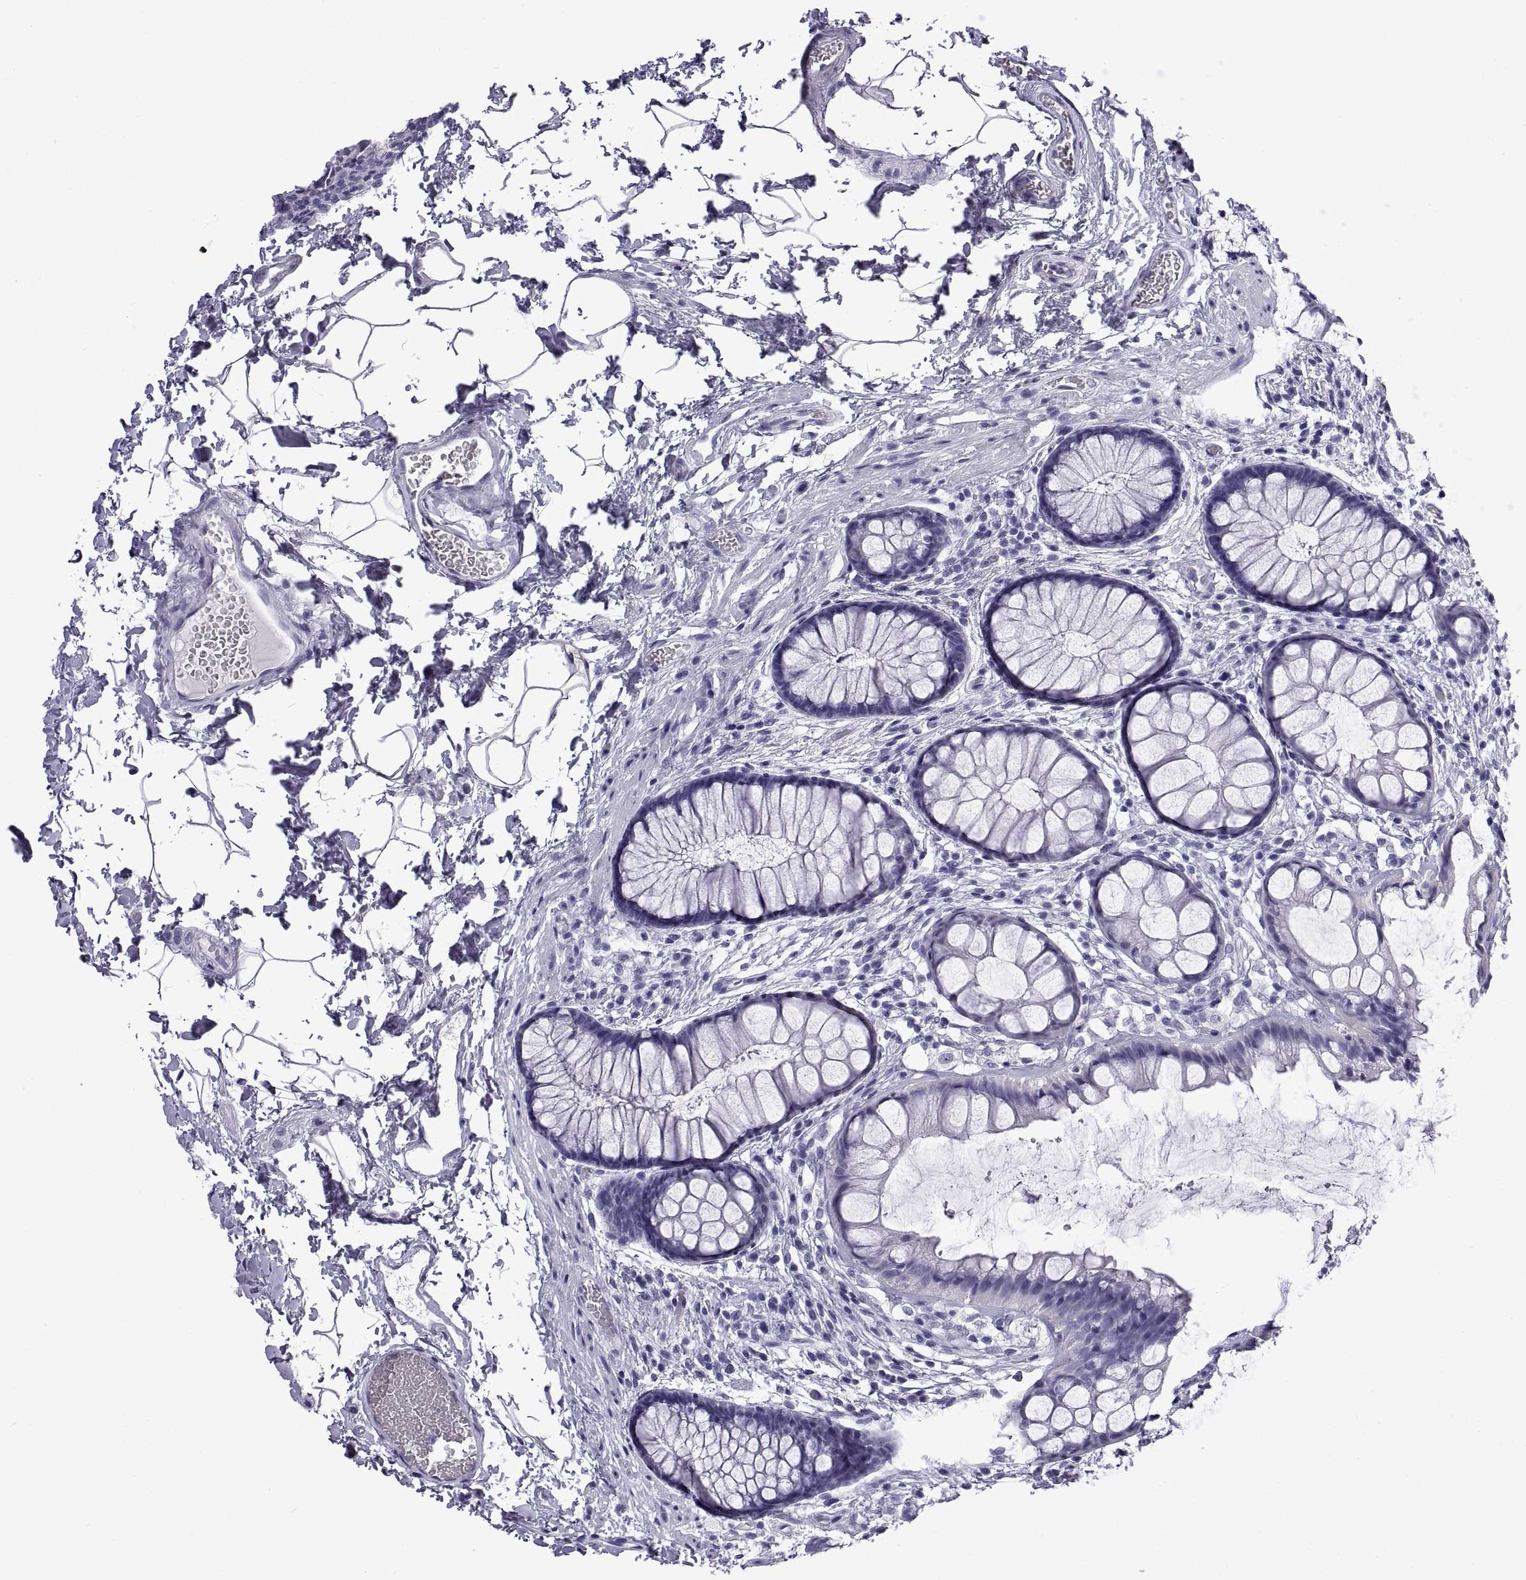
{"staining": {"intensity": "negative", "quantity": "none", "location": "none"}, "tissue": "rectum", "cell_type": "Glandular cells", "image_type": "normal", "snomed": [{"axis": "morphology", "description": "Normal tissue, NOS"}, {"axis": "topography", "description": "Rectum"}], "caption": "There is no significant positivity in glandular cells of rectum. The staining is performed using DAB brown chromogen with nuclei counter-stained in using hematoxylin.", "gene": "CRISP1", "patient": {"sex": "female", "age": 62}}